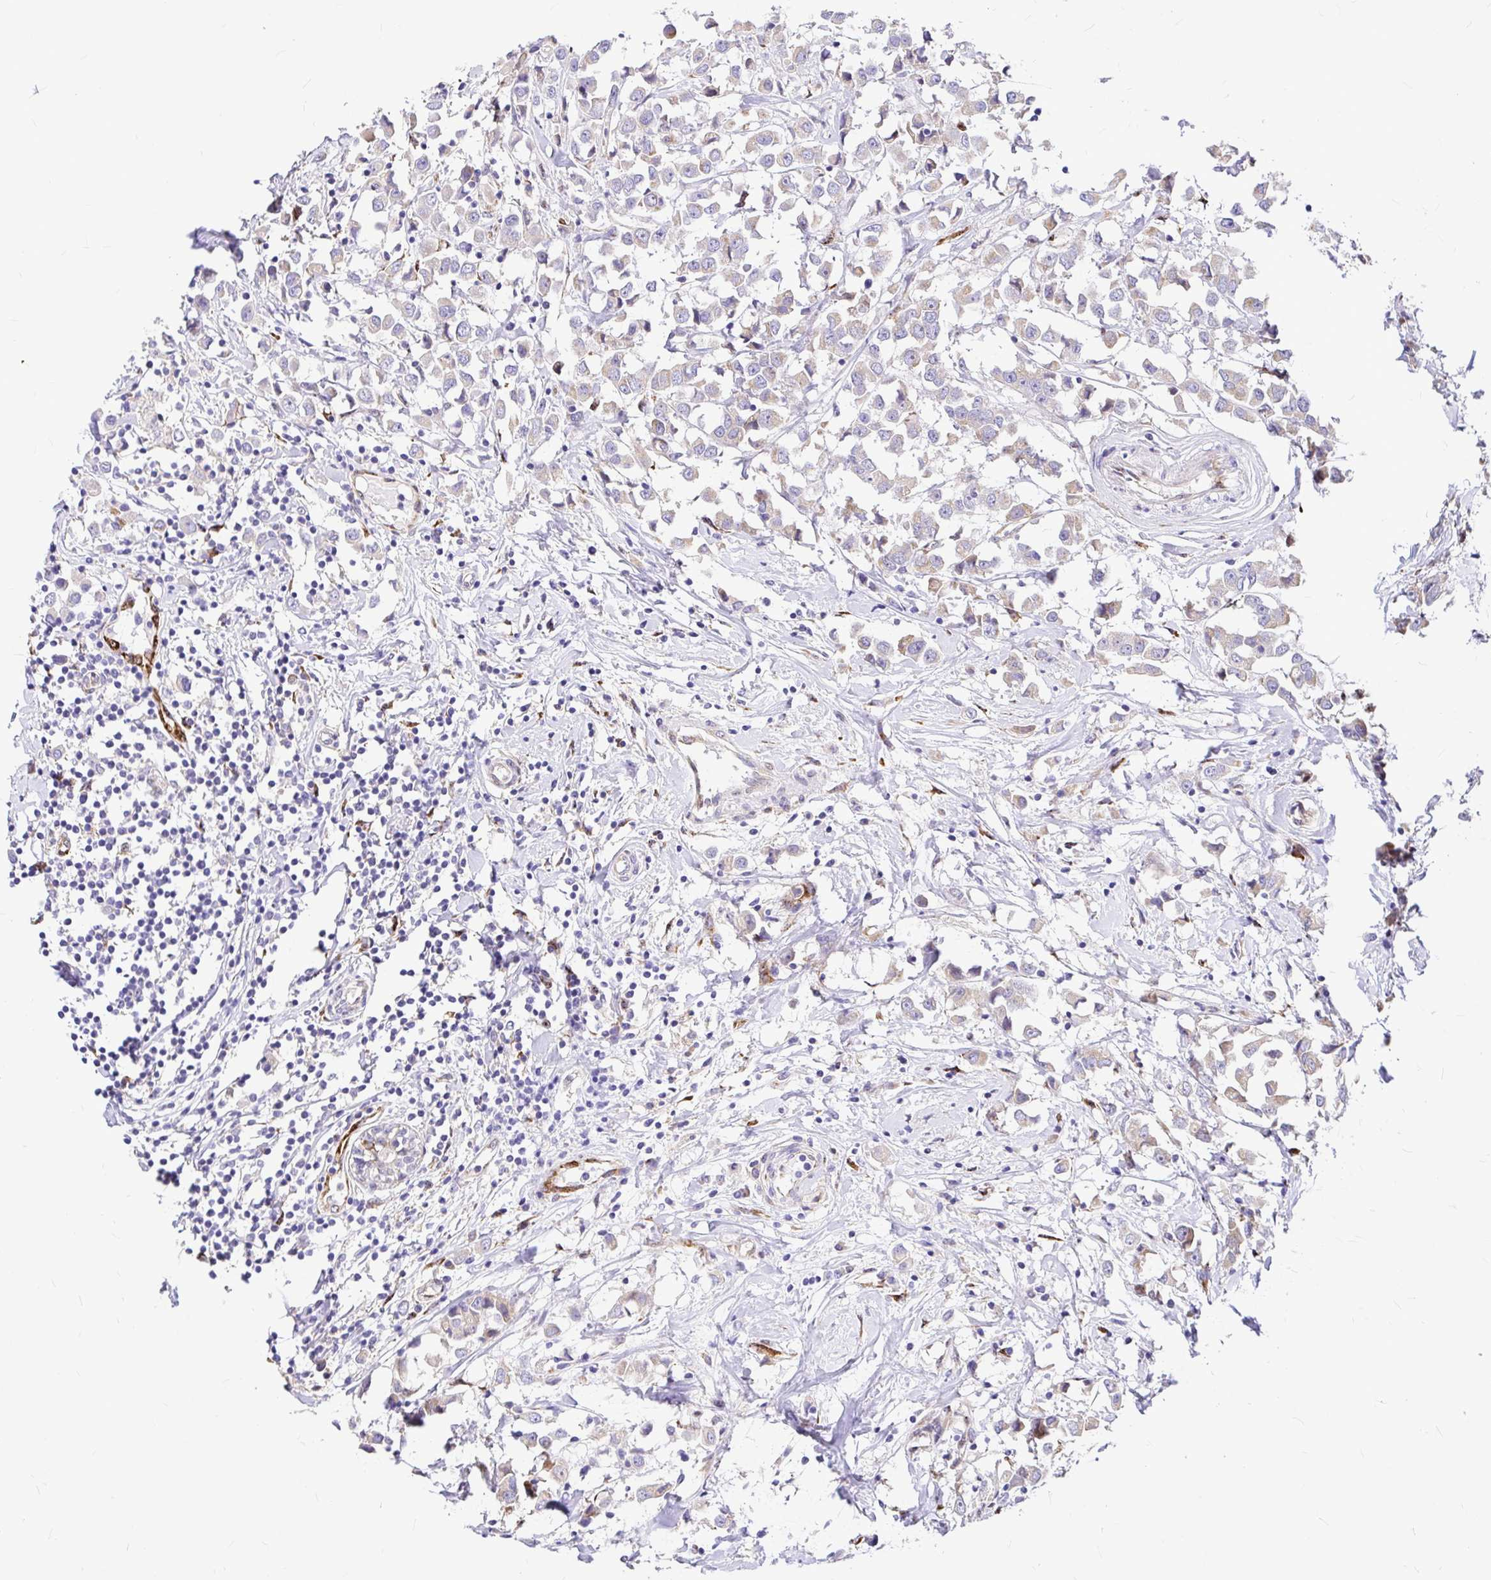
{"staining": {"intensity": "negative", "quantity": "none", "location": "none"}, "tissue": "breast cancer", "cell_type": "Tumor cells", "image_type": "cancer", "snomed": [{"axis": "morphology", "description": "Duct carcinoma"}, {"axis": "topography", "description": "Breast"}], "caption": "Tumor cells are negative for protein expression in human breast cancer (invasive ductal carcinoma). (Brightfield microscopy of DAB immunohistochemistry at high magnification).", "gene": "GABBR2", "patient": {"sex": "female", "age": 61}}